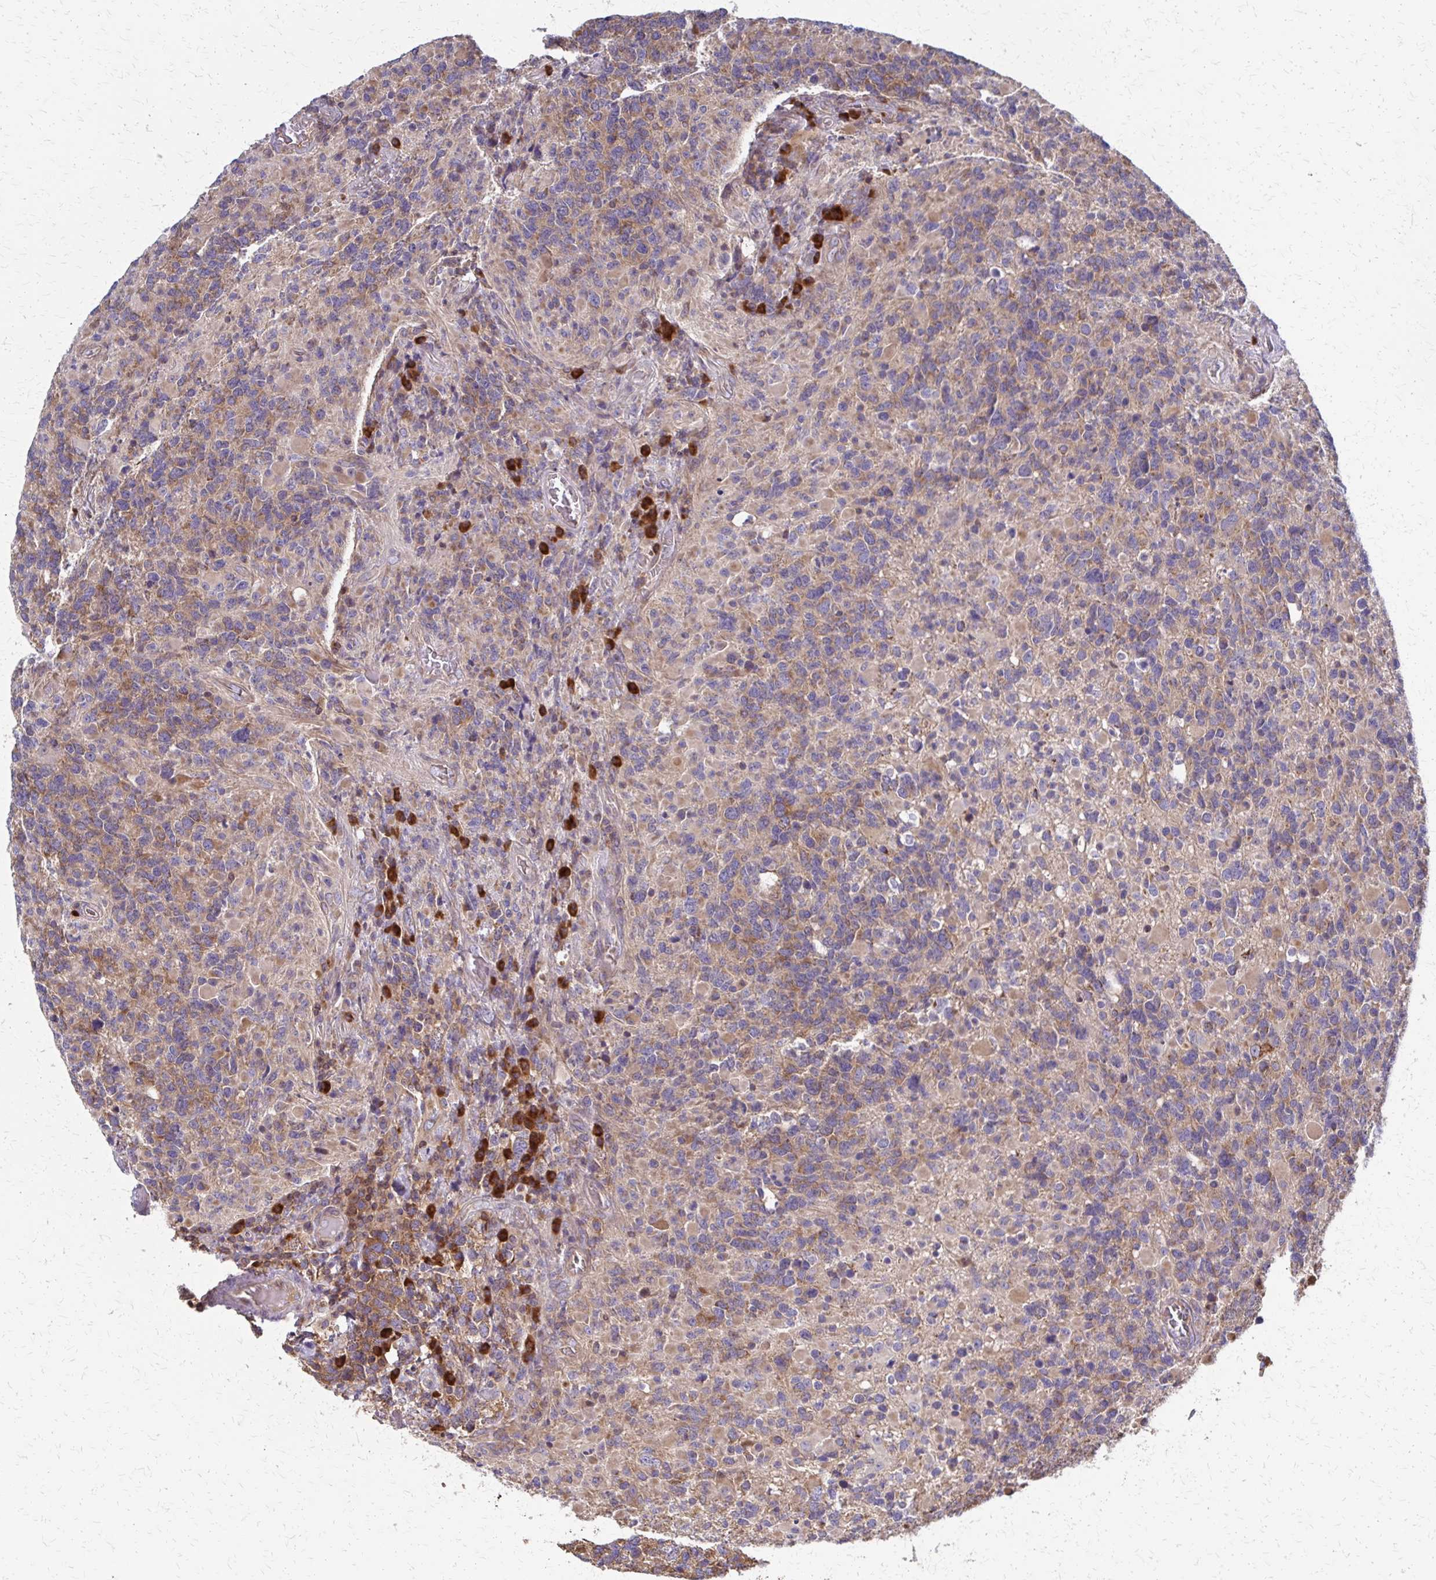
{"staining": {"intensity": "weak", "quantity": "25%-75%", "location": "cytoplasmic/membranous"}, "tissue": "glioma", "cell_type": "Tumor cells", "image_type": "cancer", "snomed": [{"axis": "morphology", "description": "Glioma, malignant, High grade"}, {"axis": "topography", "description": "Brain"}], "caption": "Protein expression analysis of human high-grade glioma (malignant) reveals weak cytoplasmic/membranous positivity in about 25%-75% of tumor cells.", "gene": "EEF2", "patient": {"sex": "female", "age": 40}}